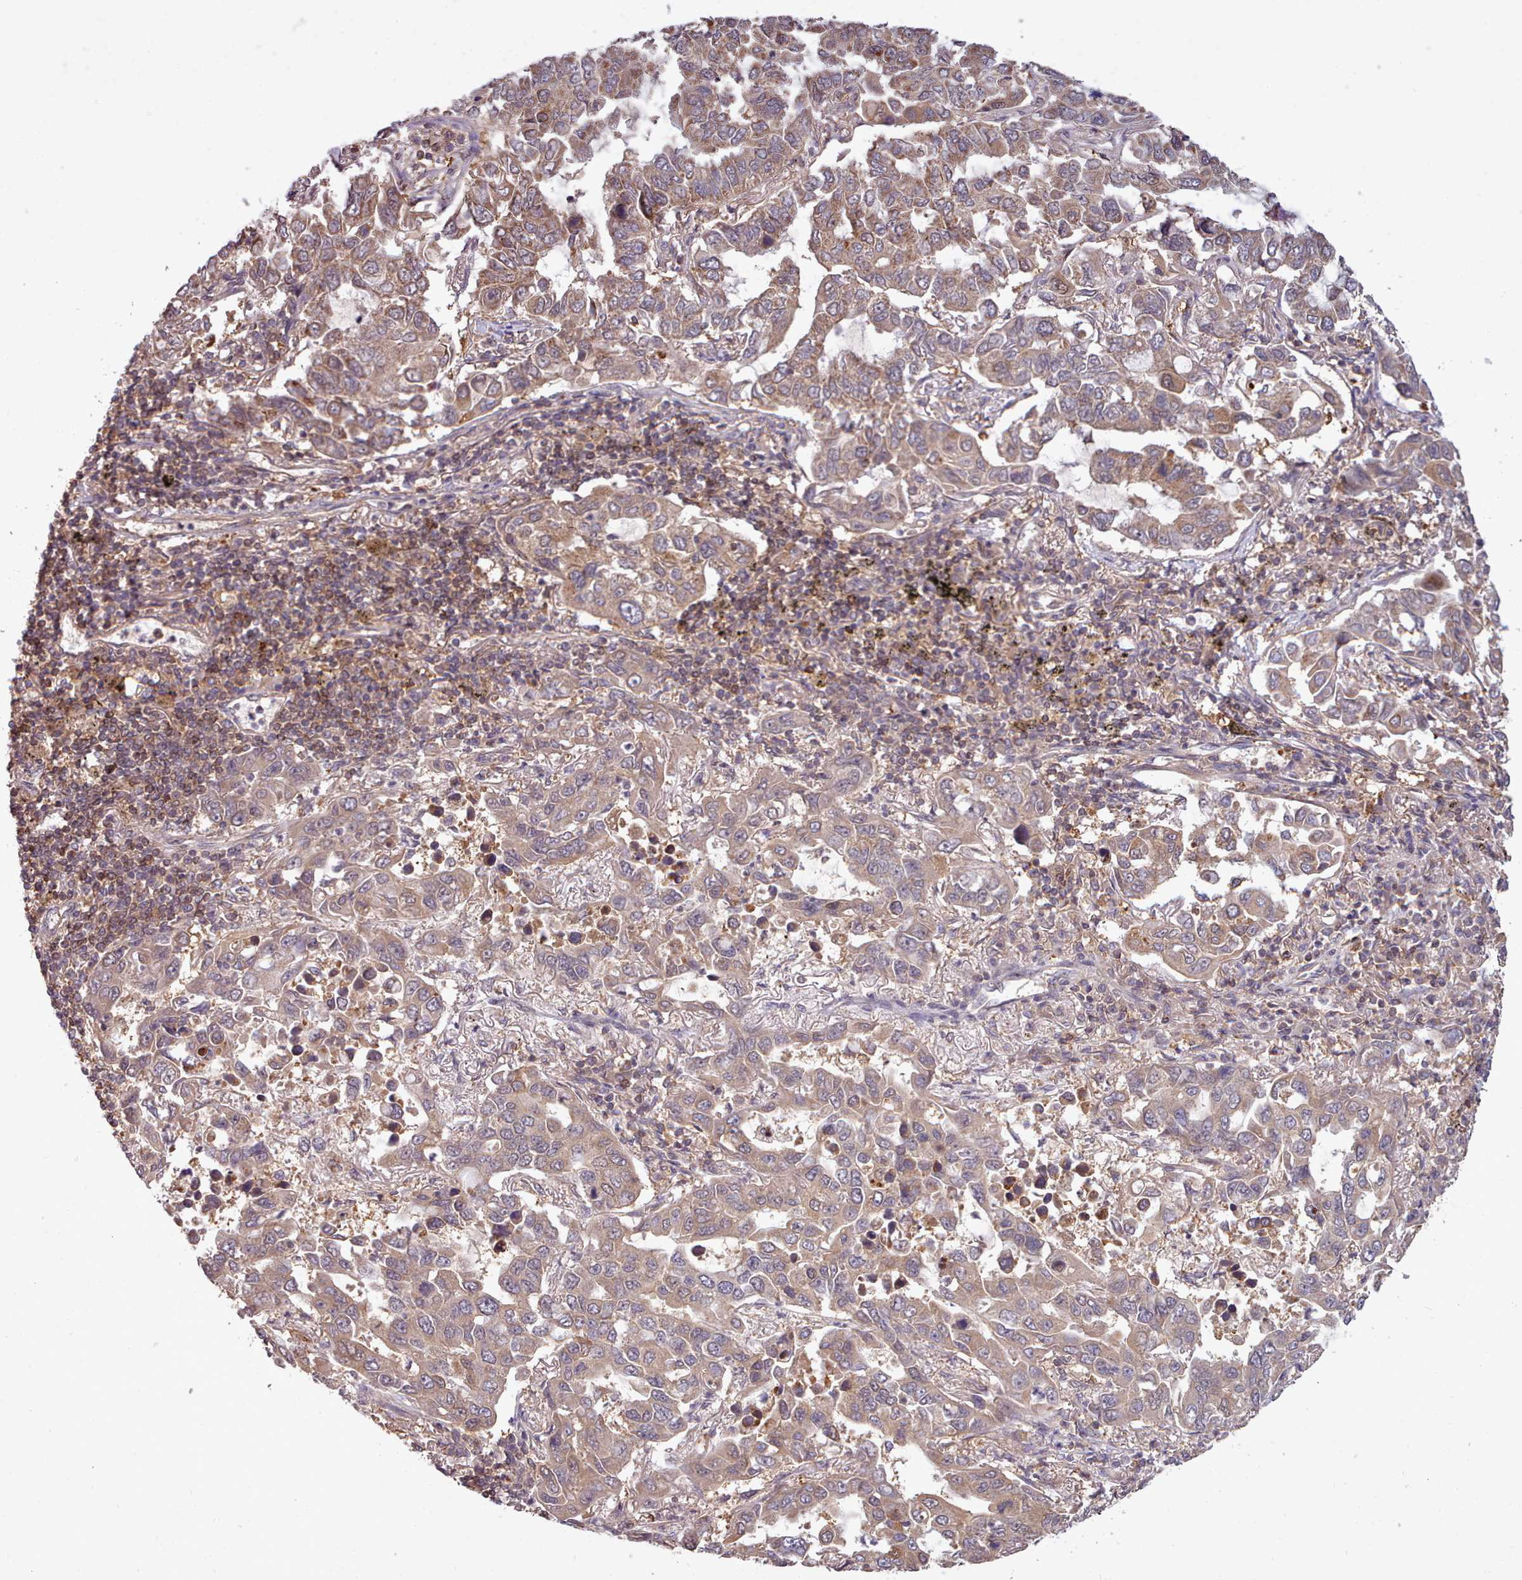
{"staining": {"intensity": "moderate", "quantity": ">75%", "location": "cytoplasmic/membranous"}, "tissue": "lung cancer", "cell_type": "Tumor cells", "image_type": "cancer", "snomed": [{"axis": "morphology", "description": "Adenocarcinoma, NOS"}, {"axis": "topography", "description": "Lung"}], "caption": "Immunohistochemistry (IHC) photomicrograph of neoplastic tissue: human lung adenocarcinoma stained using IHC displays medium levels of moderate protein expression localized specifically in the cytoplasmic/membranous of tumor cells, appearing as a cytoplasmic/membranous brown color.", "gene": "ARL17A", "patient": {"sex": "male", "age": 64}}